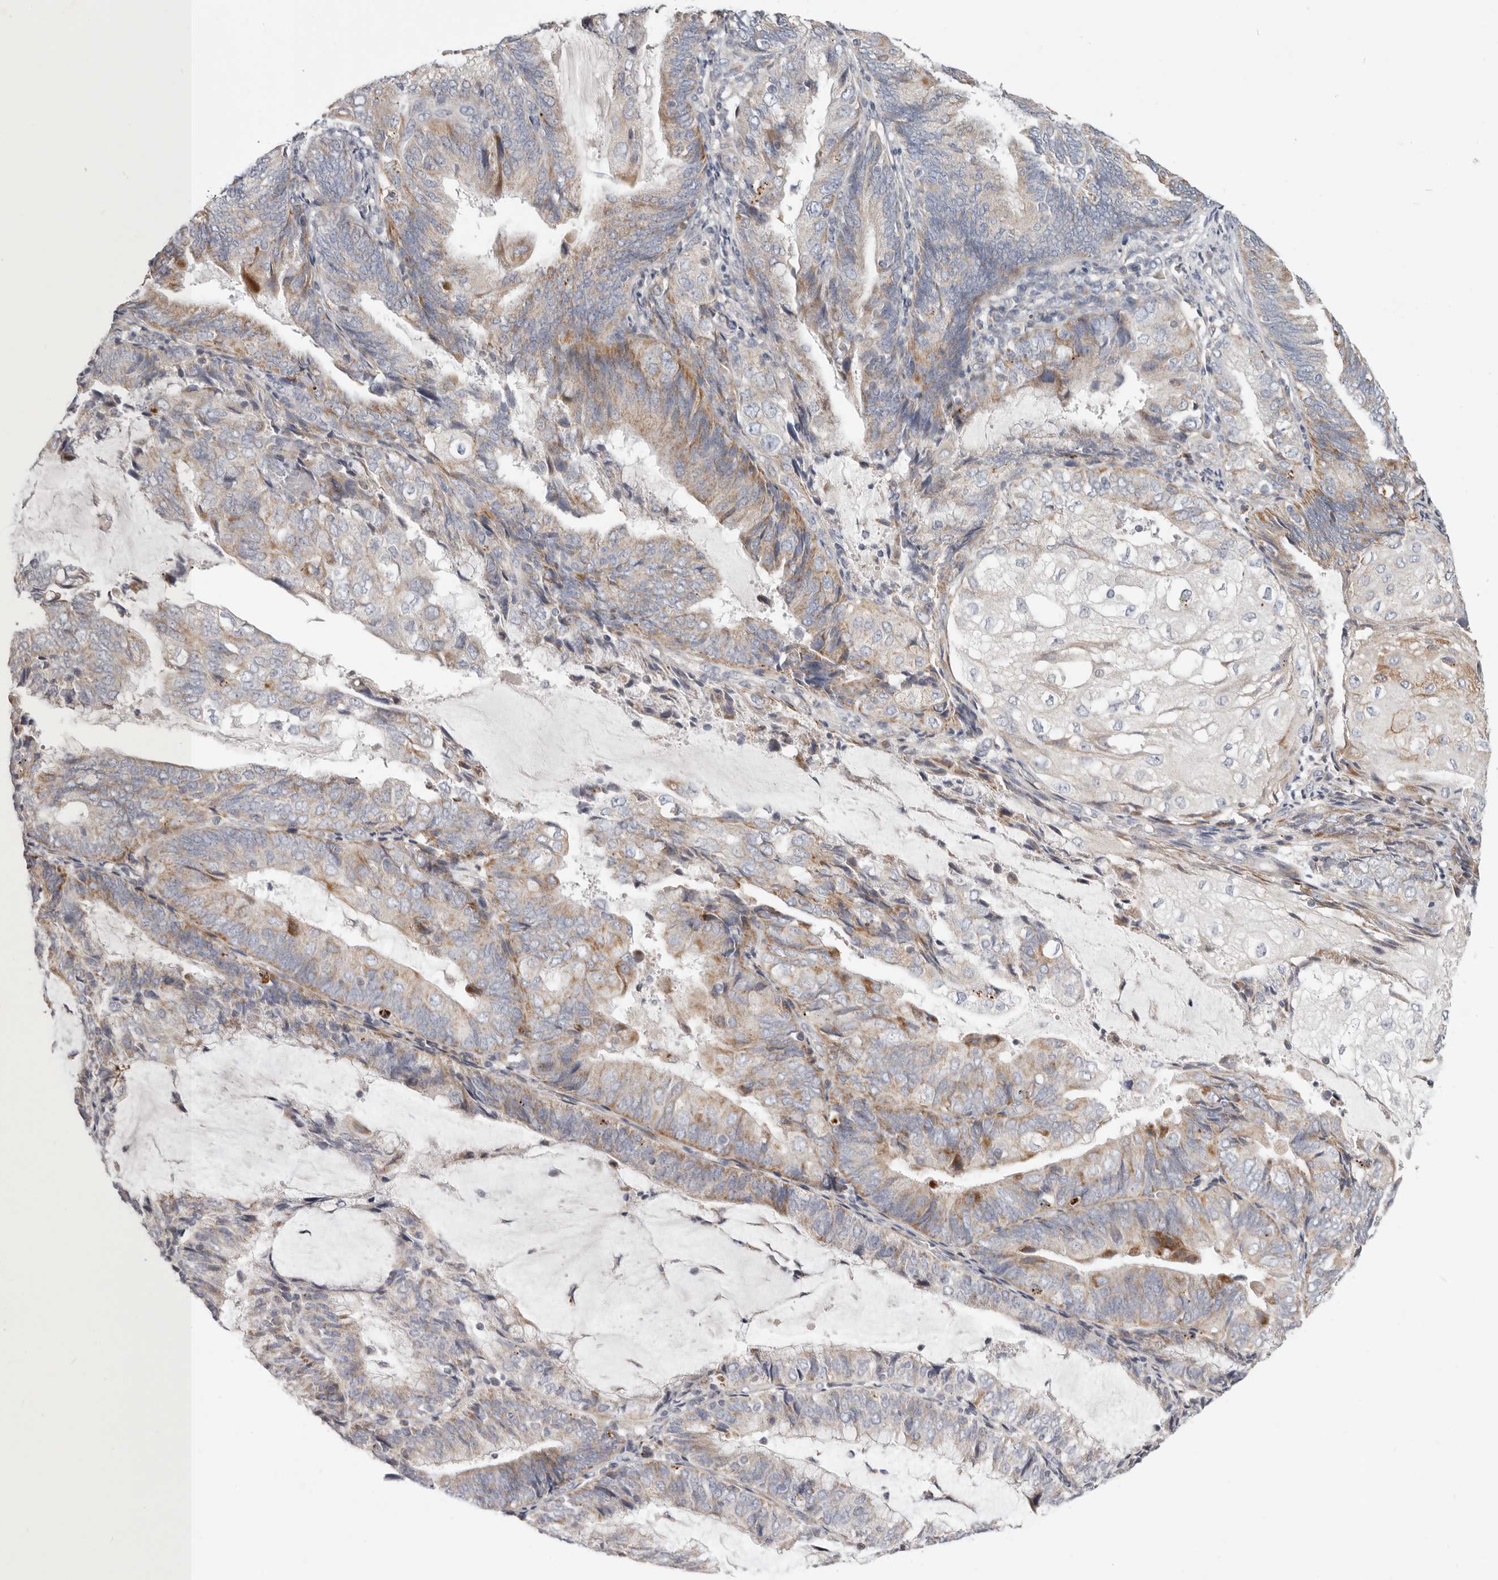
{"staining": {"intensity": "moderate", "quantity": "<25%", "location": "cytoplasmic/membranous"}, "tissue": "endometrial cancer", "cell_type": "Tumor cells", "image_type": "cancer", "snomed": [{"axis": "morphology", "description": "Adenocarcinoma, NOS"}, {"axis": "topography", "description": "Endometrium"}], "caption": "Human endometrial adenocarcinoma stained for a protein (brown) demonstrates moderate cytoplasmic/membranous positive positivity in about <25% of tumor cells.", "gene": "MRPS10", "patient": {"sex": "female", "age": 81}}